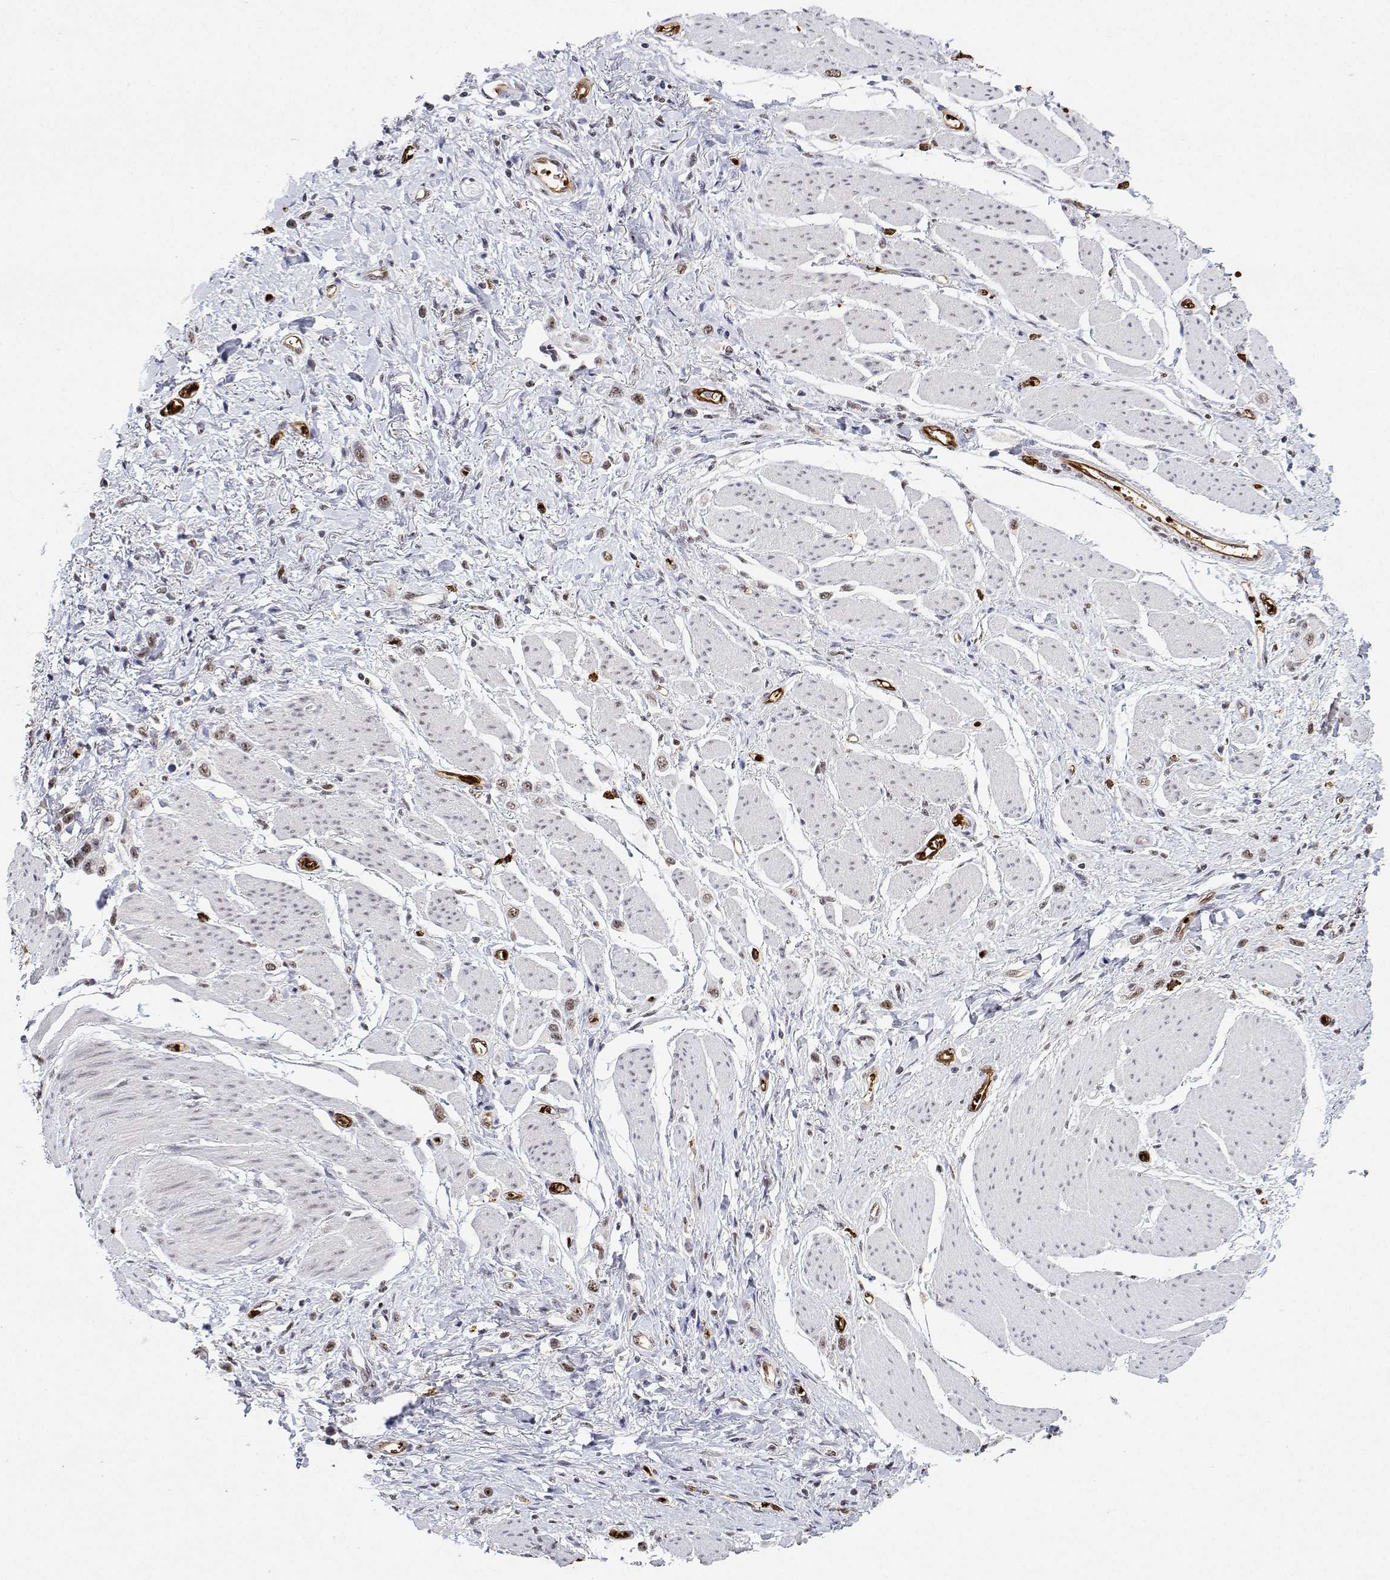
{"staining": {"intensity": "moderate", "quantity": ">75%", "location": "nuclear"}, "tissue": "stomach cancer", "cell_type": "Tumor cells", "image_type": "cancer", "snomed": [{"axis": "morphology", "description": "Adenocarcinoma, NOS"}, {"axis": "topography", "description": "Stomach"}], "caption": "The histopathology image exhibits staining of stomach cancer (adenocarcinoma), revealing moderate nuclear protein positivity (brown color) within tumor cells.", "gene": "ADAR", "patient": {"sex": "female", "age": 65}}